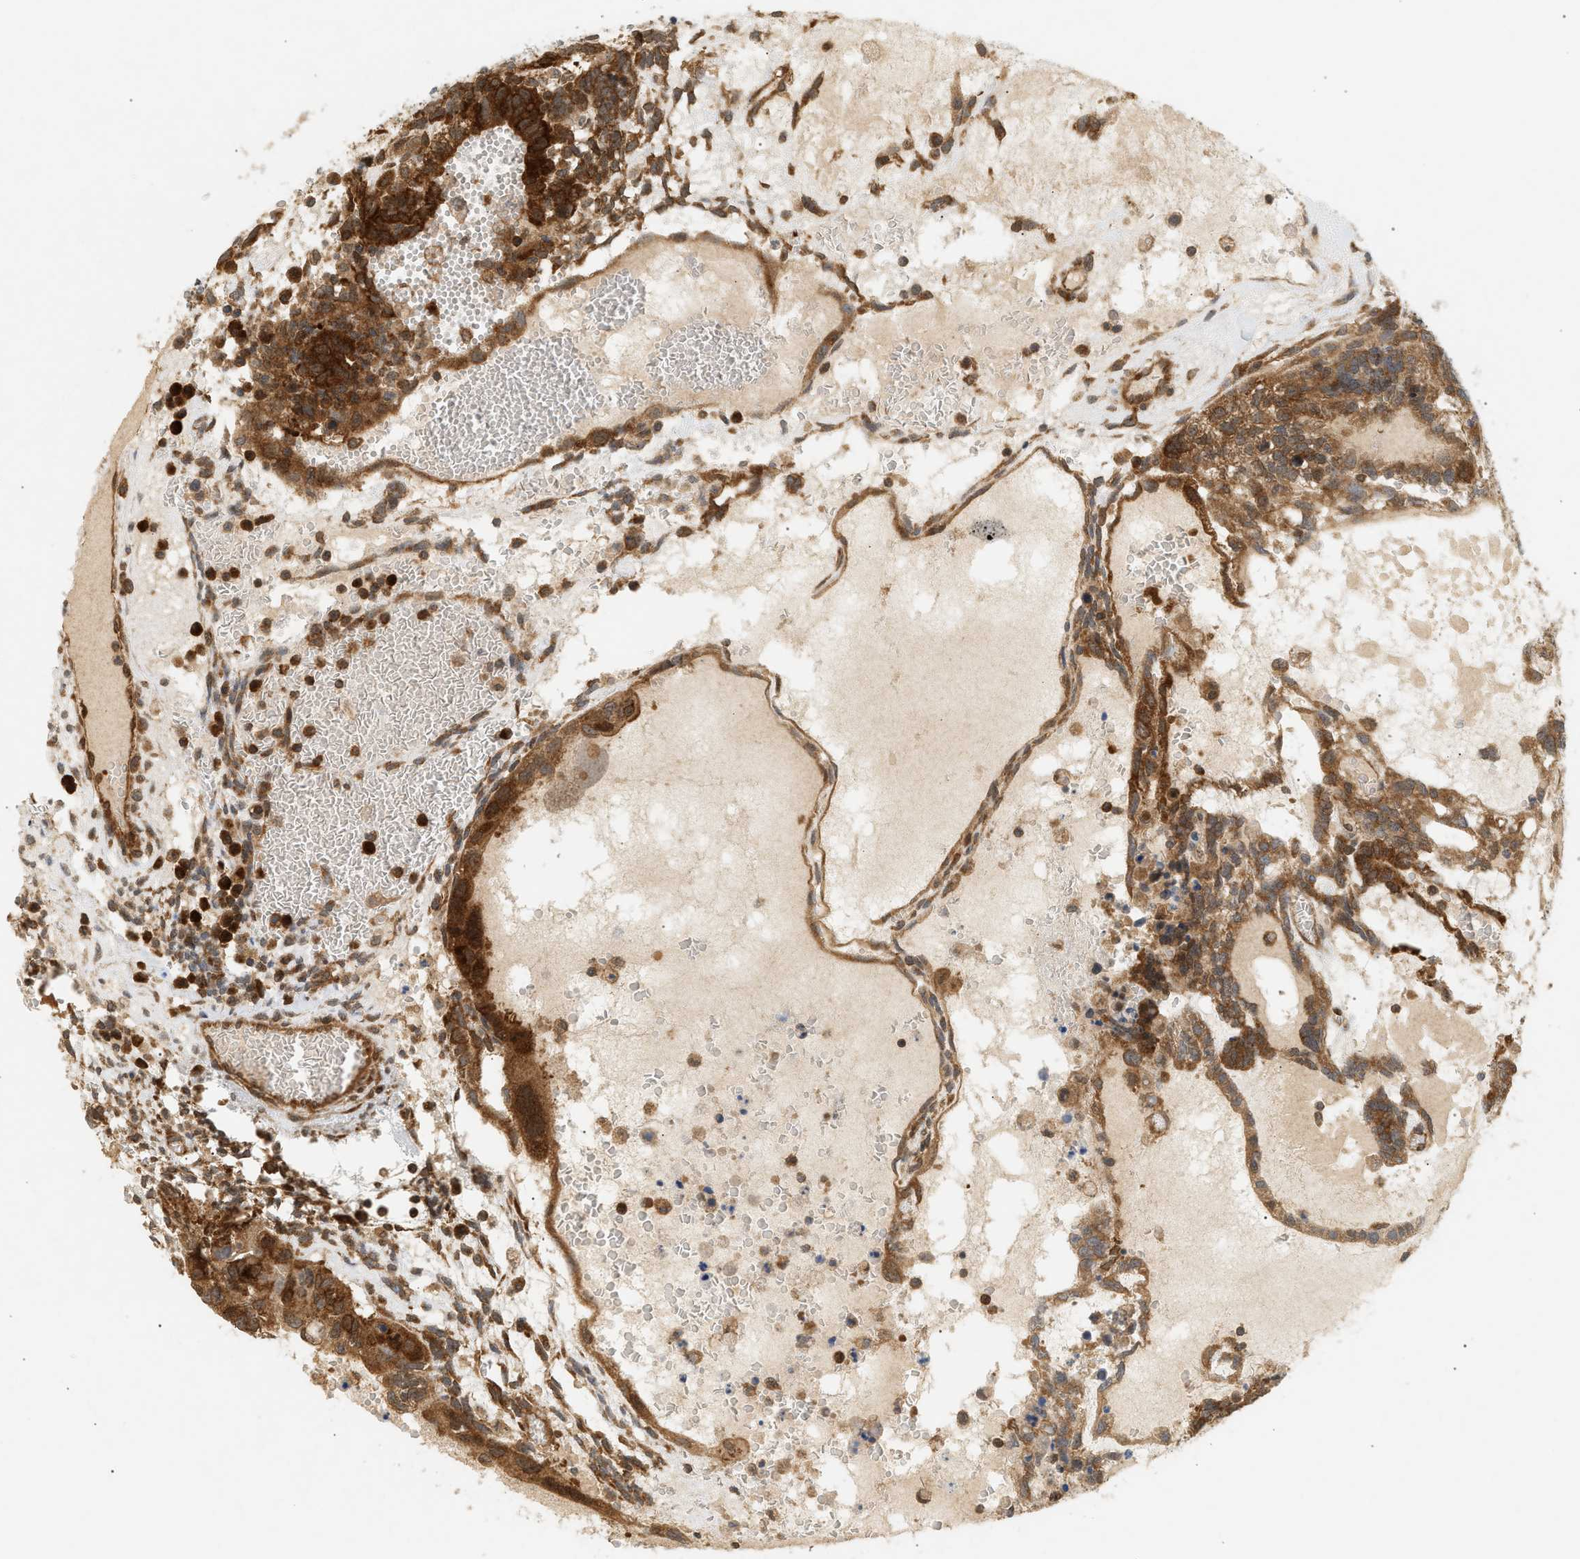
{"staining": {"intensity": "strong", "quantity": ">75%", "location": "cytoplasmic/membranous"}, "tissue": "testis cancer", "cell_type": "Tumor cells", "image_type": "cancer", "snomed": [{"axis": "morphology", "description": "Seminoma, NOS"}, {"axis": "morphology", "description": "Carcinoma, Embryonal, NOS"}, {"axis": "topography", "description": "Testis"}], "caption": "A brown stain shows strong cytoplasmic/membranous expression of a protein in testis cancer tumor cells.", "gene": "SHC1", "patient": {"sex": "male", "age": 52}}